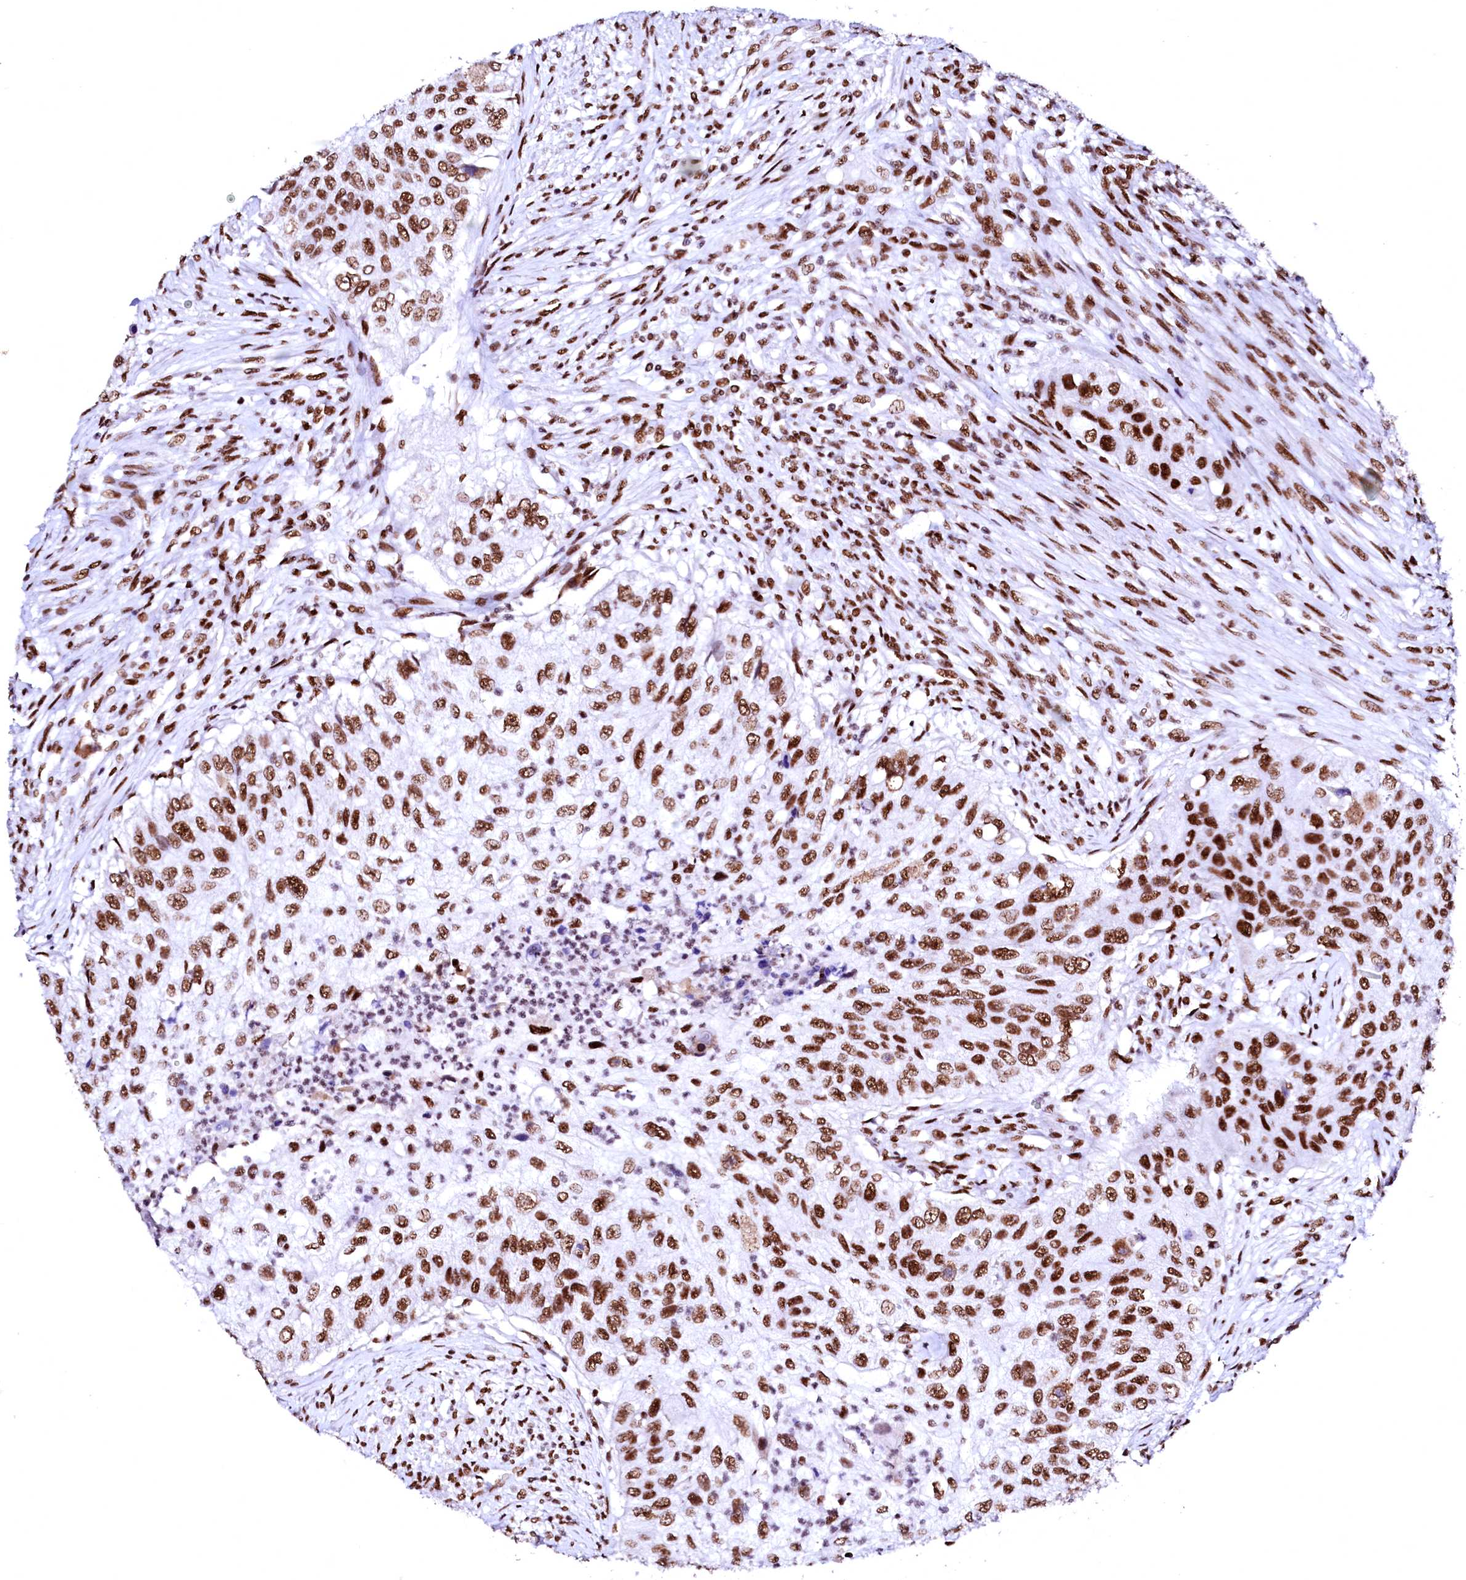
{"staining": {"intensity": "strong", "quantity": ">75%", "location": "nuclear"}, "tissue": "urothelial cancer", "cell_type": "Tumor cells", "image_type": "cancer", "snomed": [{"axis": "morphology", "description": "Urothelial carcinoma, High grade"}, {"axis": "topography", "description": "Urinary bladder"}], "caption": "Immunohistochemistry (IHC) photomicrograph of neoplastic tissue: human urothelial cancer stained using immunohistochemistry (IHC) demonstrates high levels of strong protein expression localized specifically in the nuclear of tumor cells, appearing as a nuclear brown color.", "gene": "CPSF6", "patient": {"sex": "female", "age": 60}}